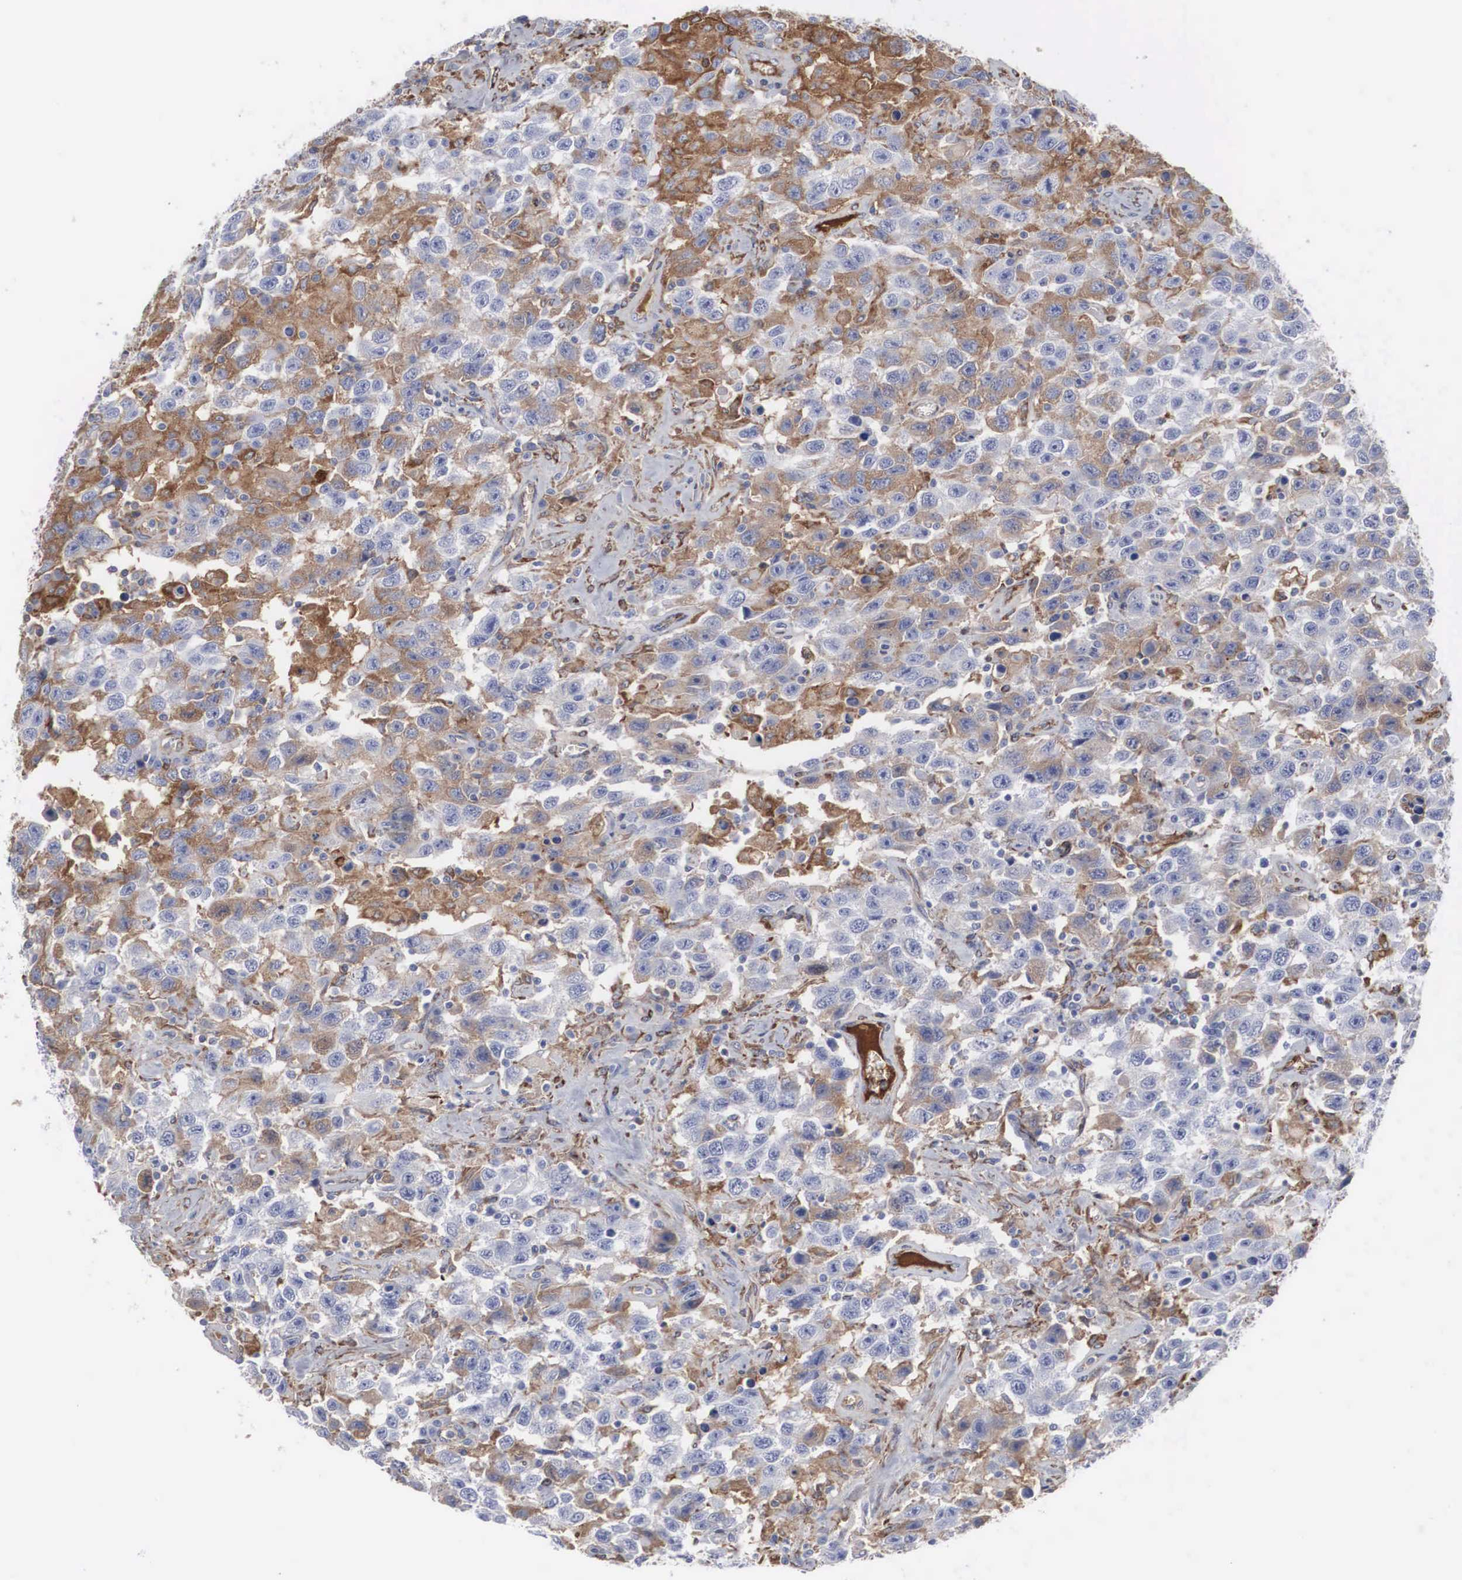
{"staining": {"intensity": "moderate", "quantity": "25%-75%", "location": "cytoplasmic/membranous"}, "tissue": "testis cancer", "cell_type": "Tumor cells", "image_type": "cancer", "snomed": [{"axis": "morphology", "description": "Seminoma, NOS"}, {"axis": "topography", "description": "Testis"}], "caption": "There is medium levels of moderate cytoplasmic/membranous positivity in tumor cells of testis cancer, as demonstrated by immunohistochemical staining (brown color).", "gene": "LGALS3BP", "patient": {"sex": "male", "age": 41}}